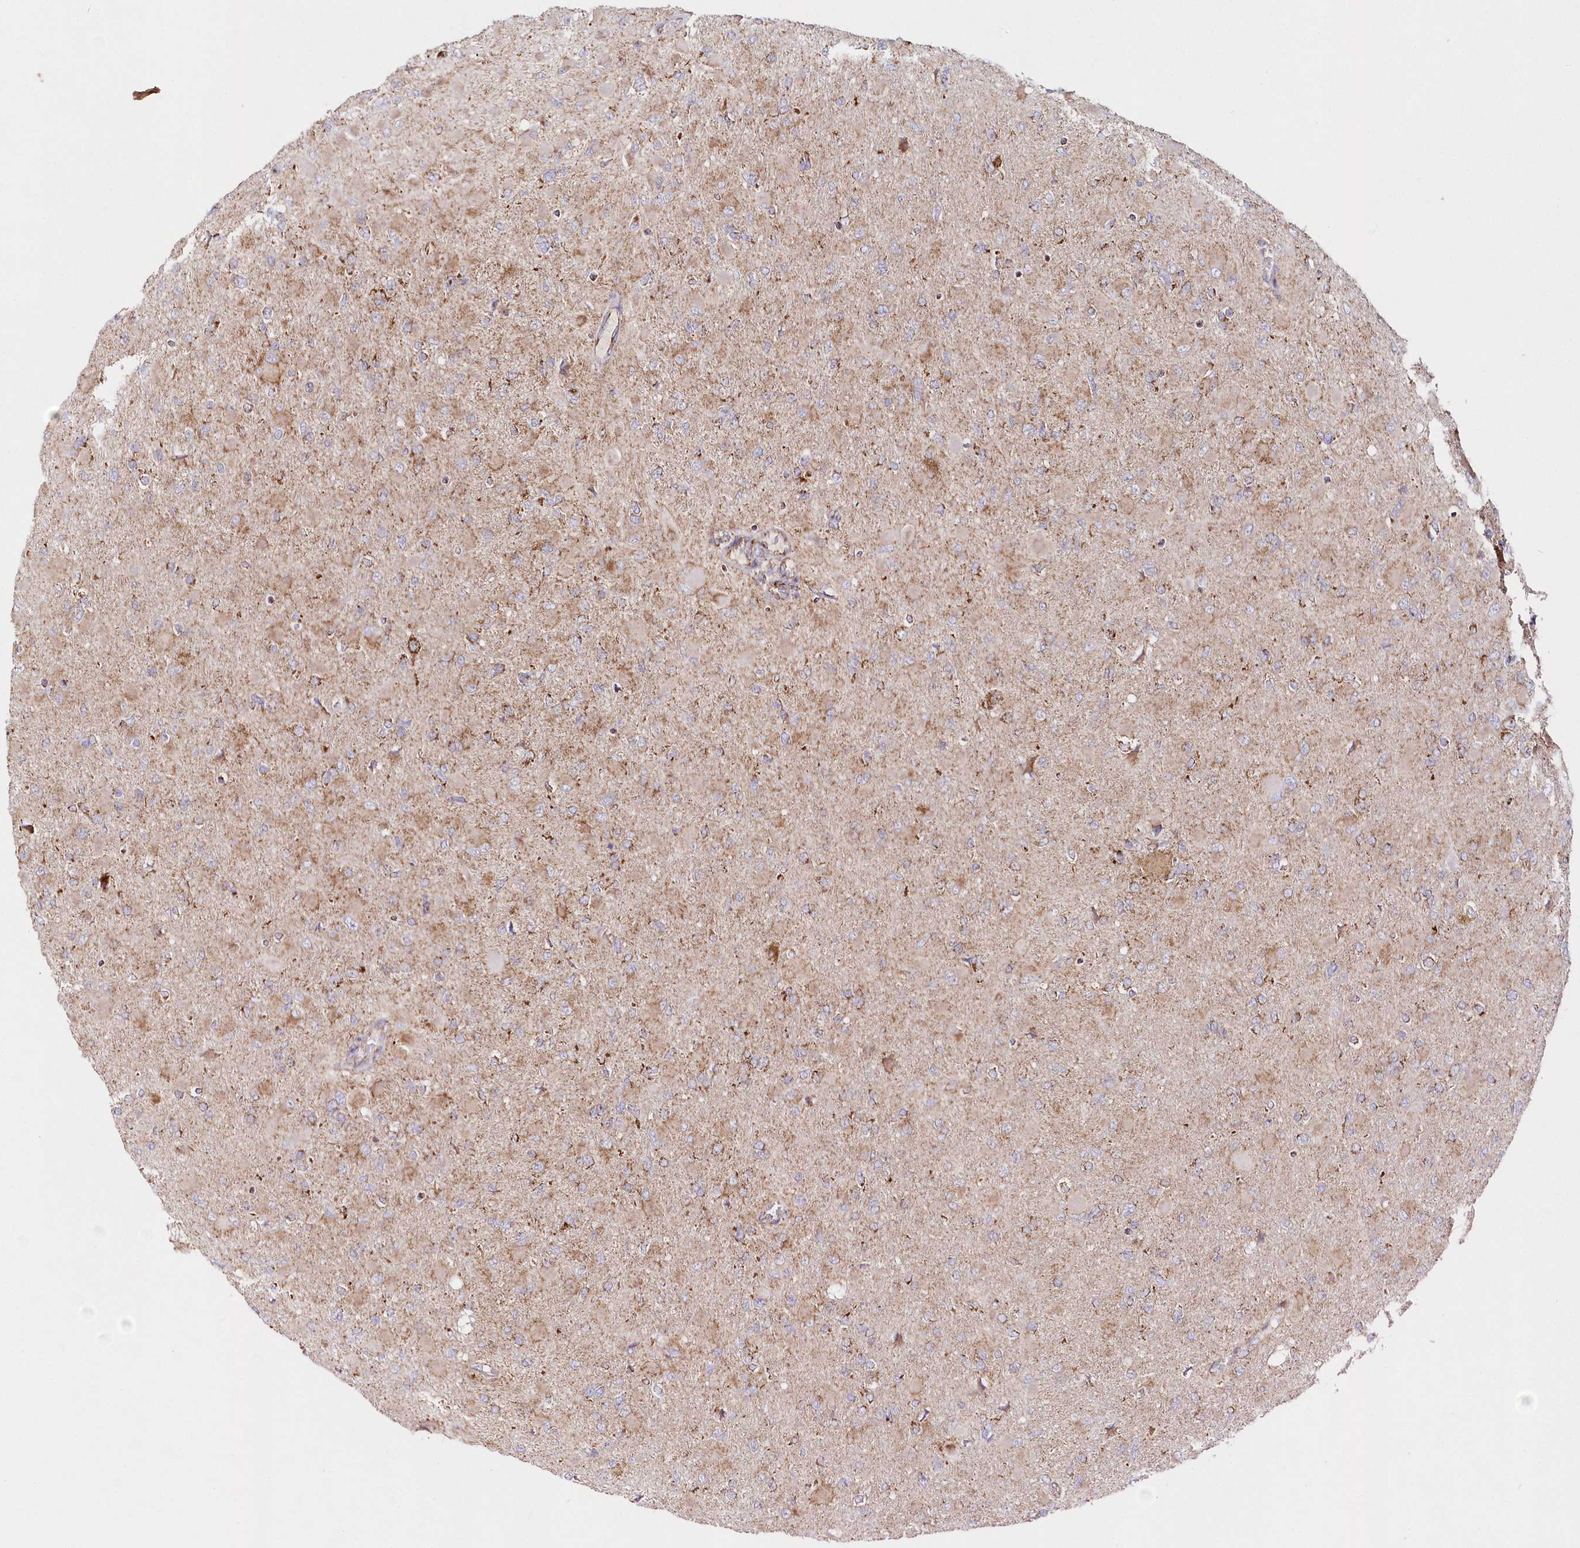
{"staining": {"intensity": "weak", "quantity": "<25%", "location": "cytoplasmic/membranous"}, "tissue": "glioma", "cell_type": "Tumor cells", "image_type": "cancer", "snomed": [{"axis": "morphology", "description": "Glioma, malignant, High grade"}, {"axis": "topography", "description": "Cerebral cortex"}], "caption": "Tumor cells are negative for brown protein staining in glioma.", "gene": "DNA2", "patient": {"sex": "female", "age": 36}}